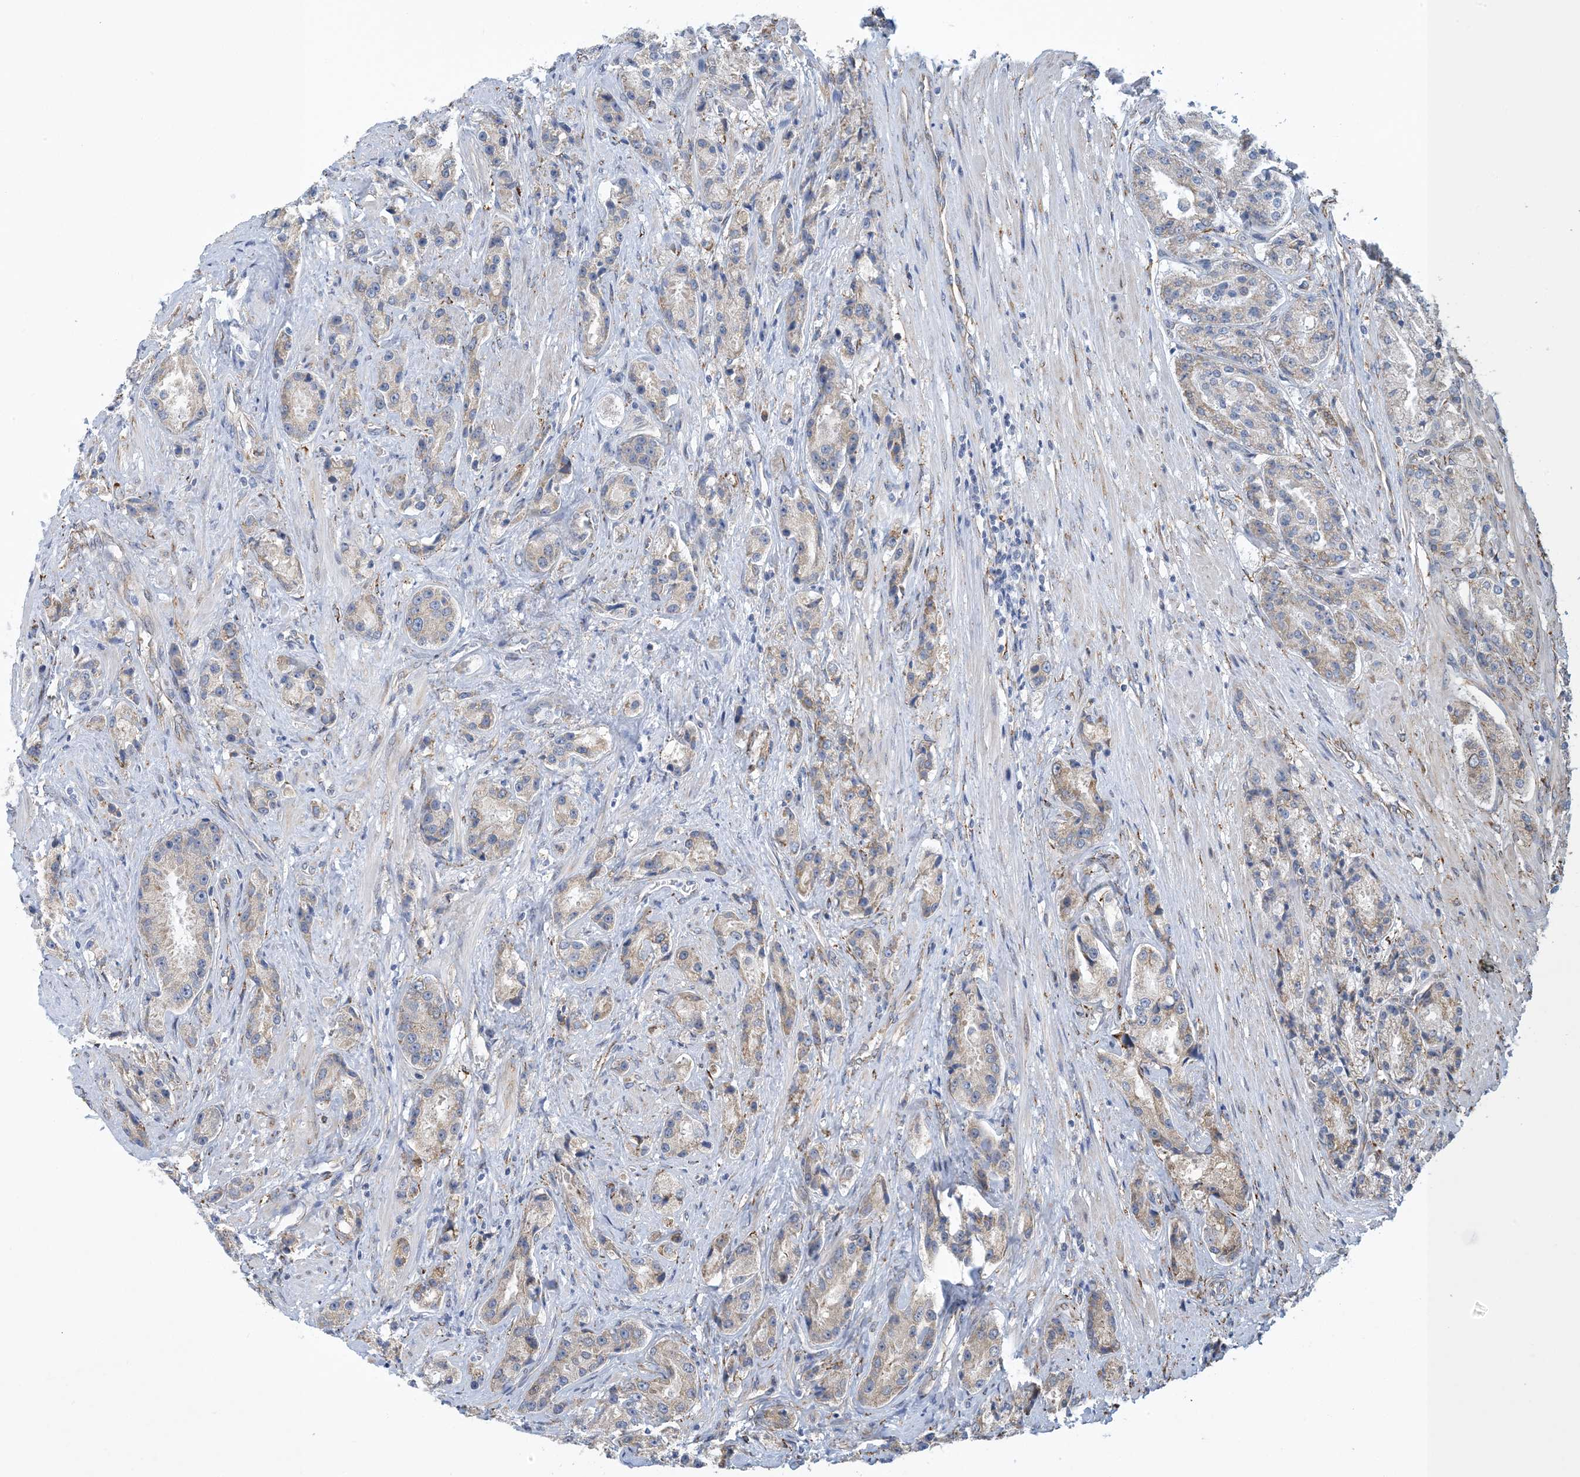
{"staining": {"intensity": "weak", "quantity": "<25%", "location": "cytoplasmic/membranous"}, "tissue": "prostate cancer", "cell_type": "Tumor cells", "image_type": "cancer", "snomed": [{"axis": "morphology", "description": "Adenocarcinoma, High grade"}, {"axis": "topography", "description": "Prostate"}], "caption": "Prostate cancer (adenocarcinoma (high-grade)) was stained to show a protein in brown. There is no significant positivity in tumor cells.", "gene": "CCDC14", "patient": {"sex": "male", "age": 60}}